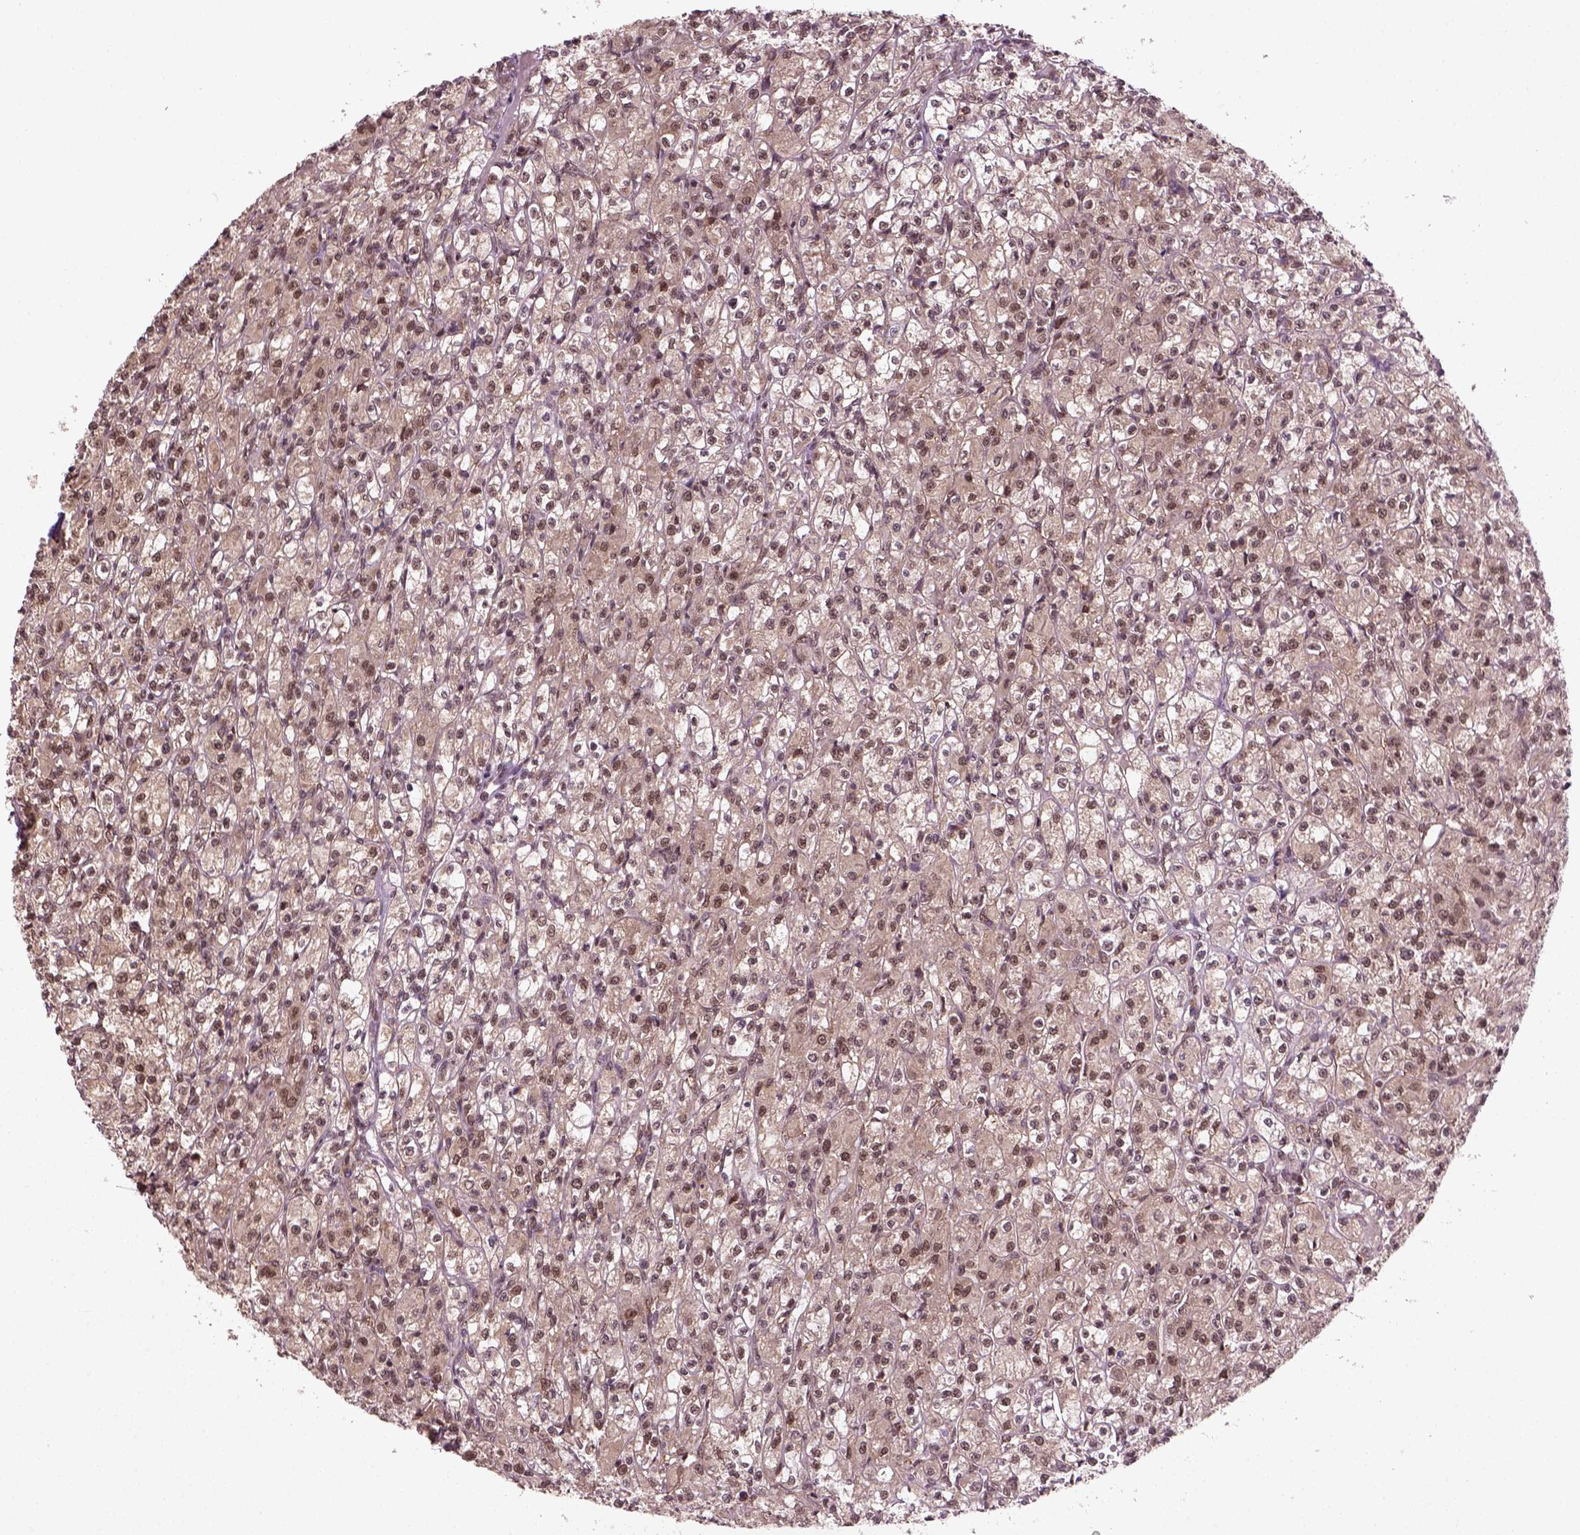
{"staining": {"intensity": "moderate", "quantity": "25%-75%", "location": "nuclear"}, "tissue": "renal cancer", "cell_type": "Tumor cells", "image_type": "cancer", "snomed": [{"axis": "morphology", "description": "Adenocarcinoma, NOS"}, {"axis": "topography", "description": "Kidney"}], "caption": "A brown stain highlights moderate nuclear expression of a protein in renal cancer tumor cells. The staining was performed using DAB, with brown indicating positive protein expression. Nuclei are stained blue with hematoxylin.", "gene": "NUDT9", "patient": {"sex": "female", "age": 70}}